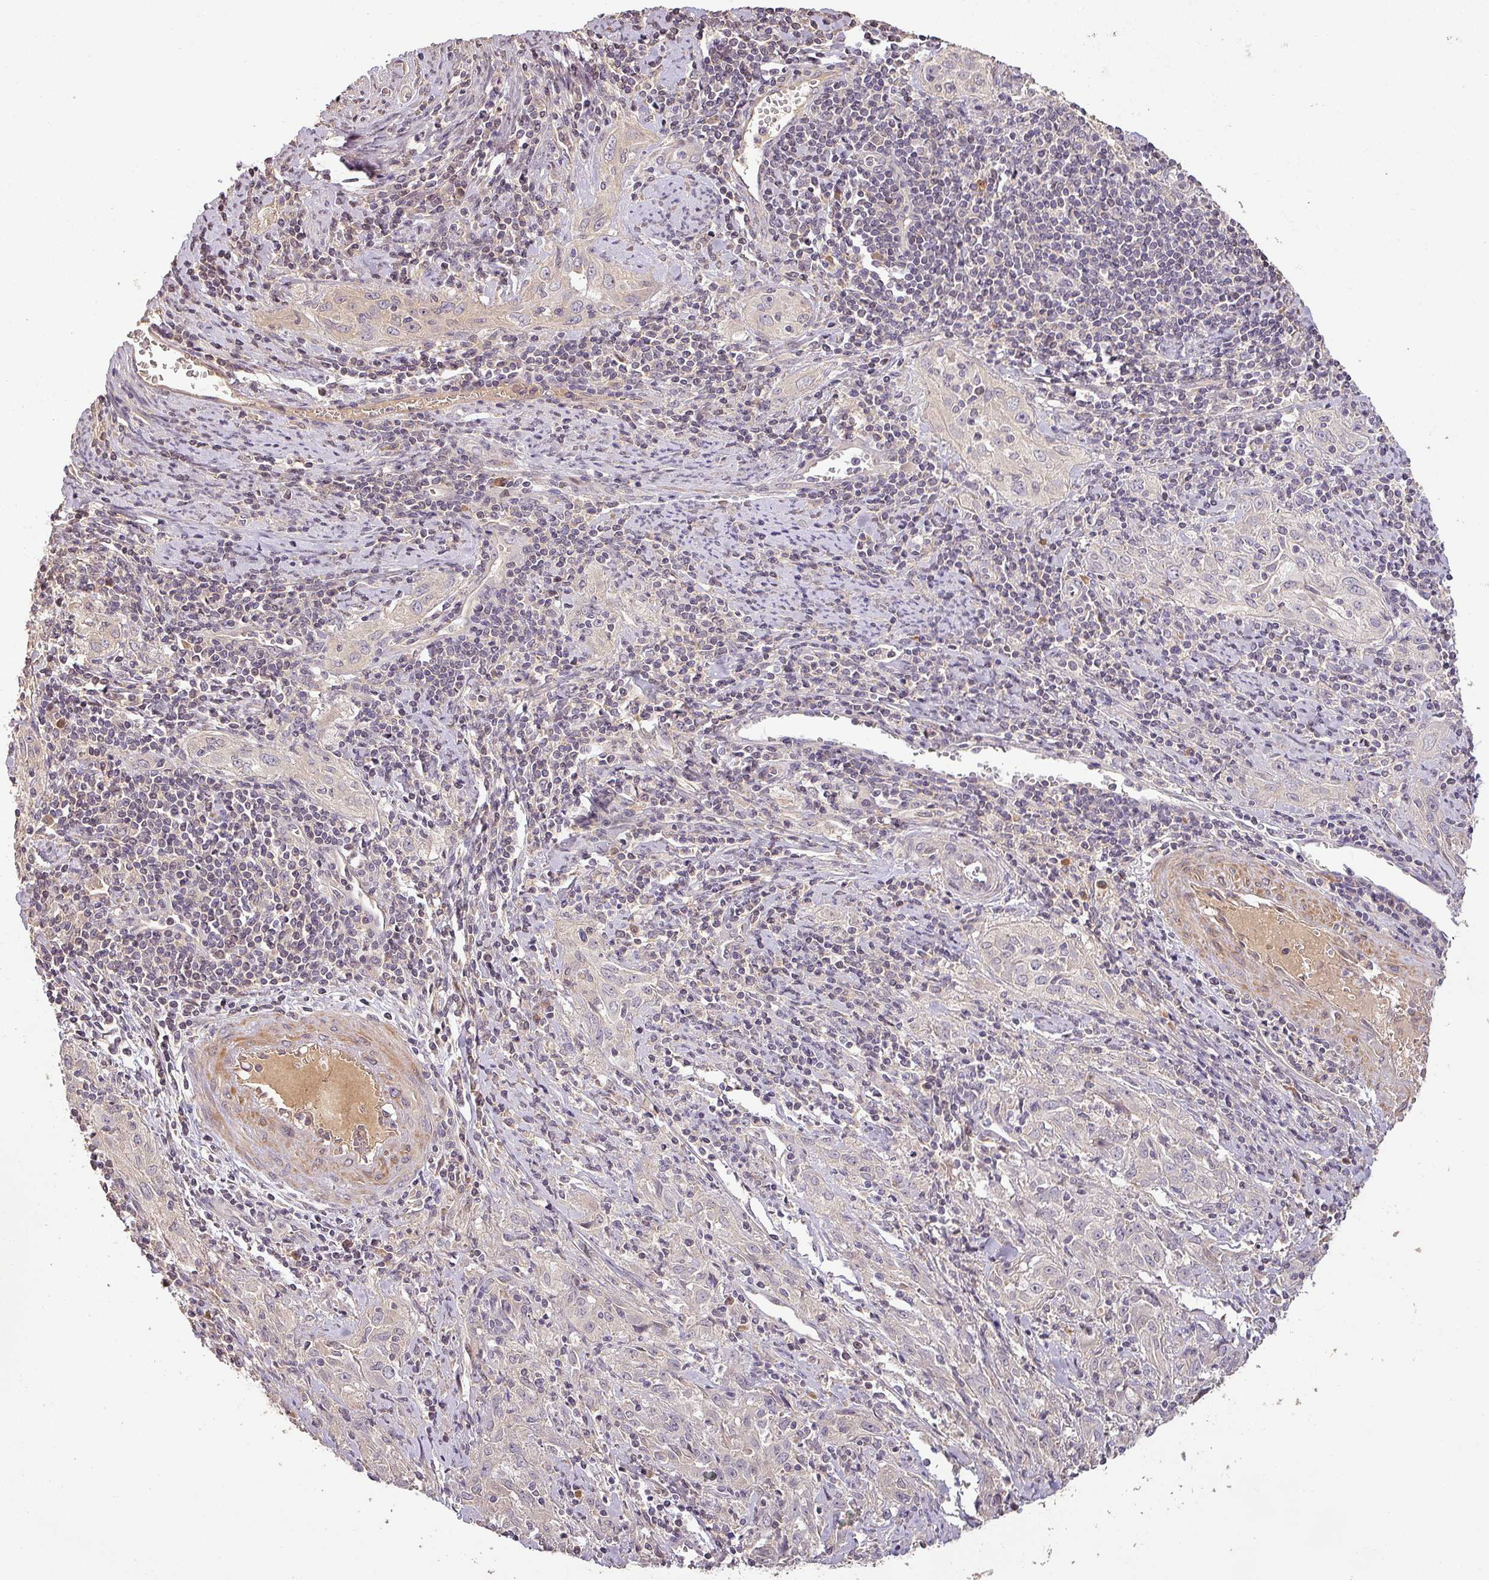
{"staining": {"intensity": "negative", "quantity": "none", "location": "none"}, "tissue": "cervical cancer", "cell_type": "Tumor cells", "image_type": "cancer", "snomed": [{"axis": "morphology", "description": "Squamous cell carcinoma, NOS"}, {"axis": "topography", "description": "Cervix"}], "caption": "This is a micrograph of IHC staining of squamous cell carcinoma (cervical), which shows no expression in tumor cells.", "gene": "BPIFB3", "patient": {"sex": "female", "age": 57}}